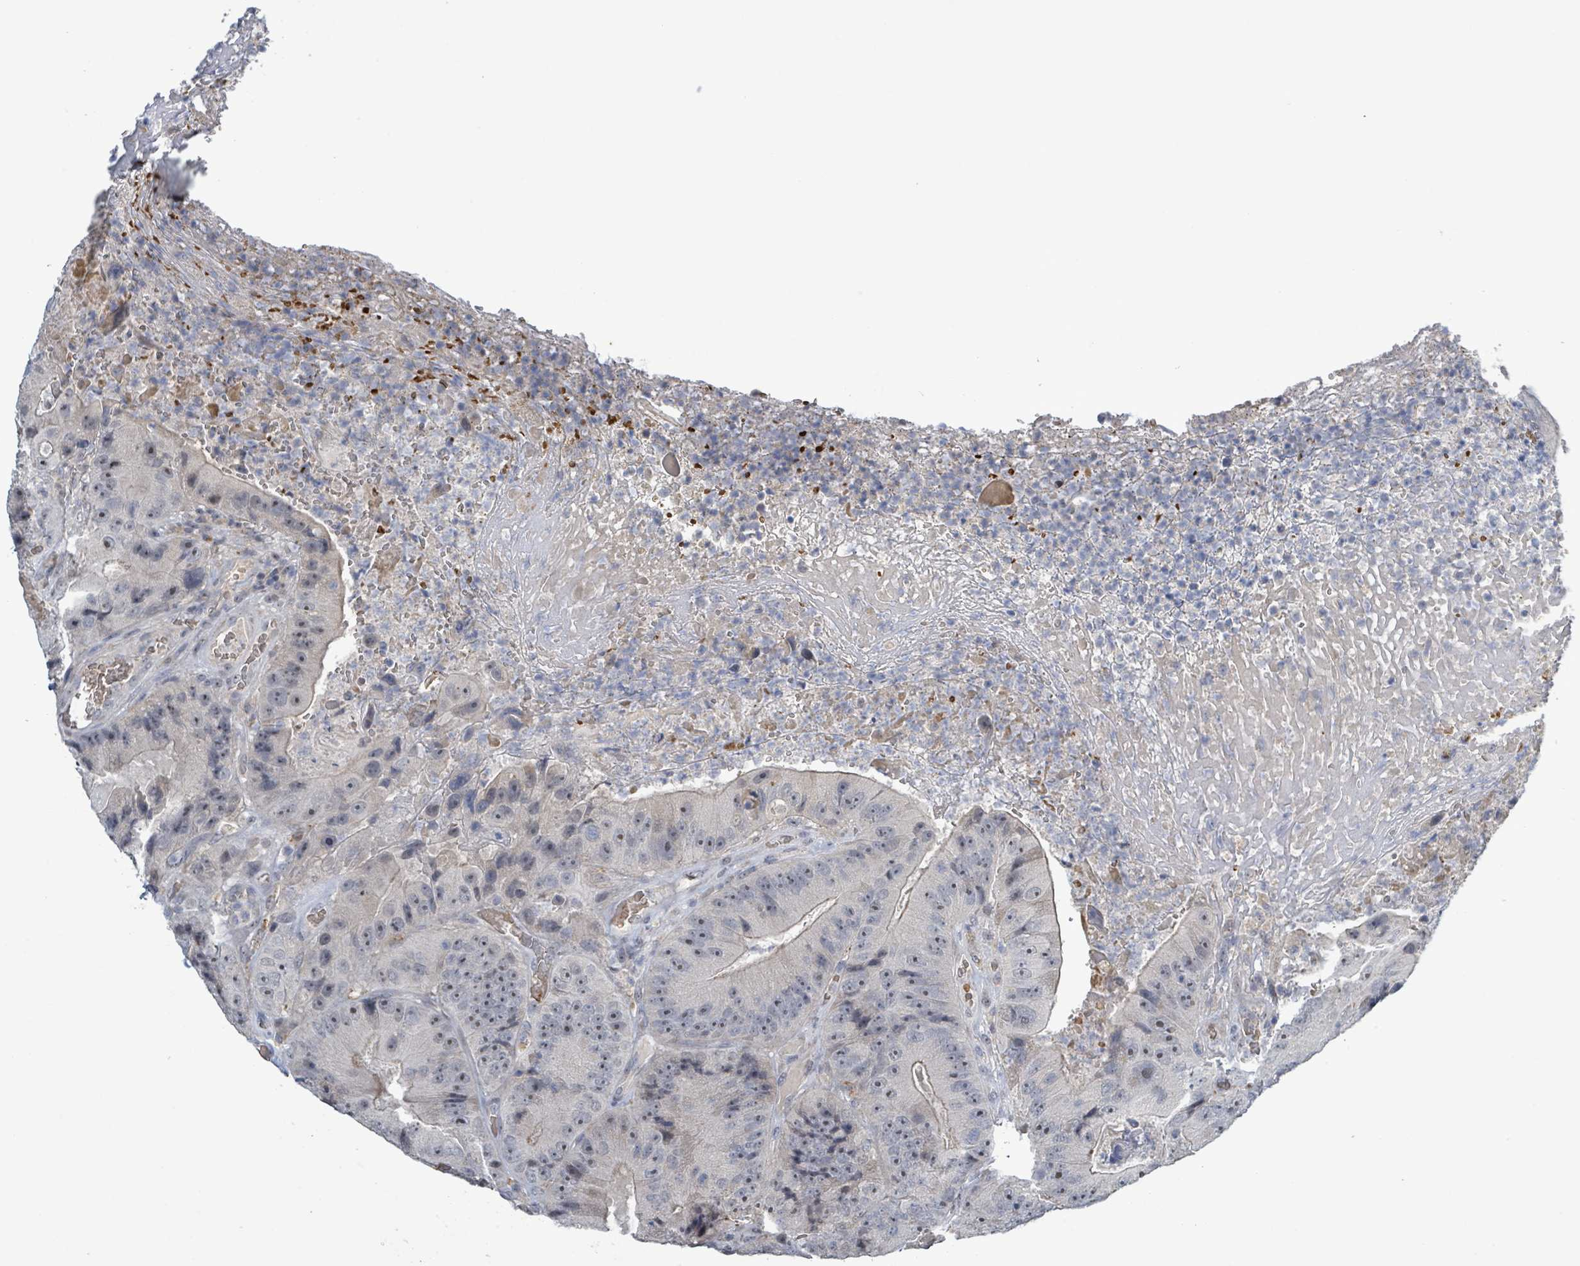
{"staining": {"intensity": "weak", "quantity": "25%-75%", "location": "cytoplasmic/membranous"}, "tissue": "colorectal cancer", "cell_type": "Tumor cells", "image_type": "cancer", "snomed": [{"axis": "morphology", "description": "Adenocarcinoma, NOS"}, {"axis": "topography", "description": "Colon"}], "caption": "Adenocarcinoma (colorectal) stained for a protein (brown) exhibits weak cytoplasmic/membranous positive positivity in about 25%-75% of tumor cells.", "gene": "SEBOX", "patient": {"sex": "female", "age": 86}}